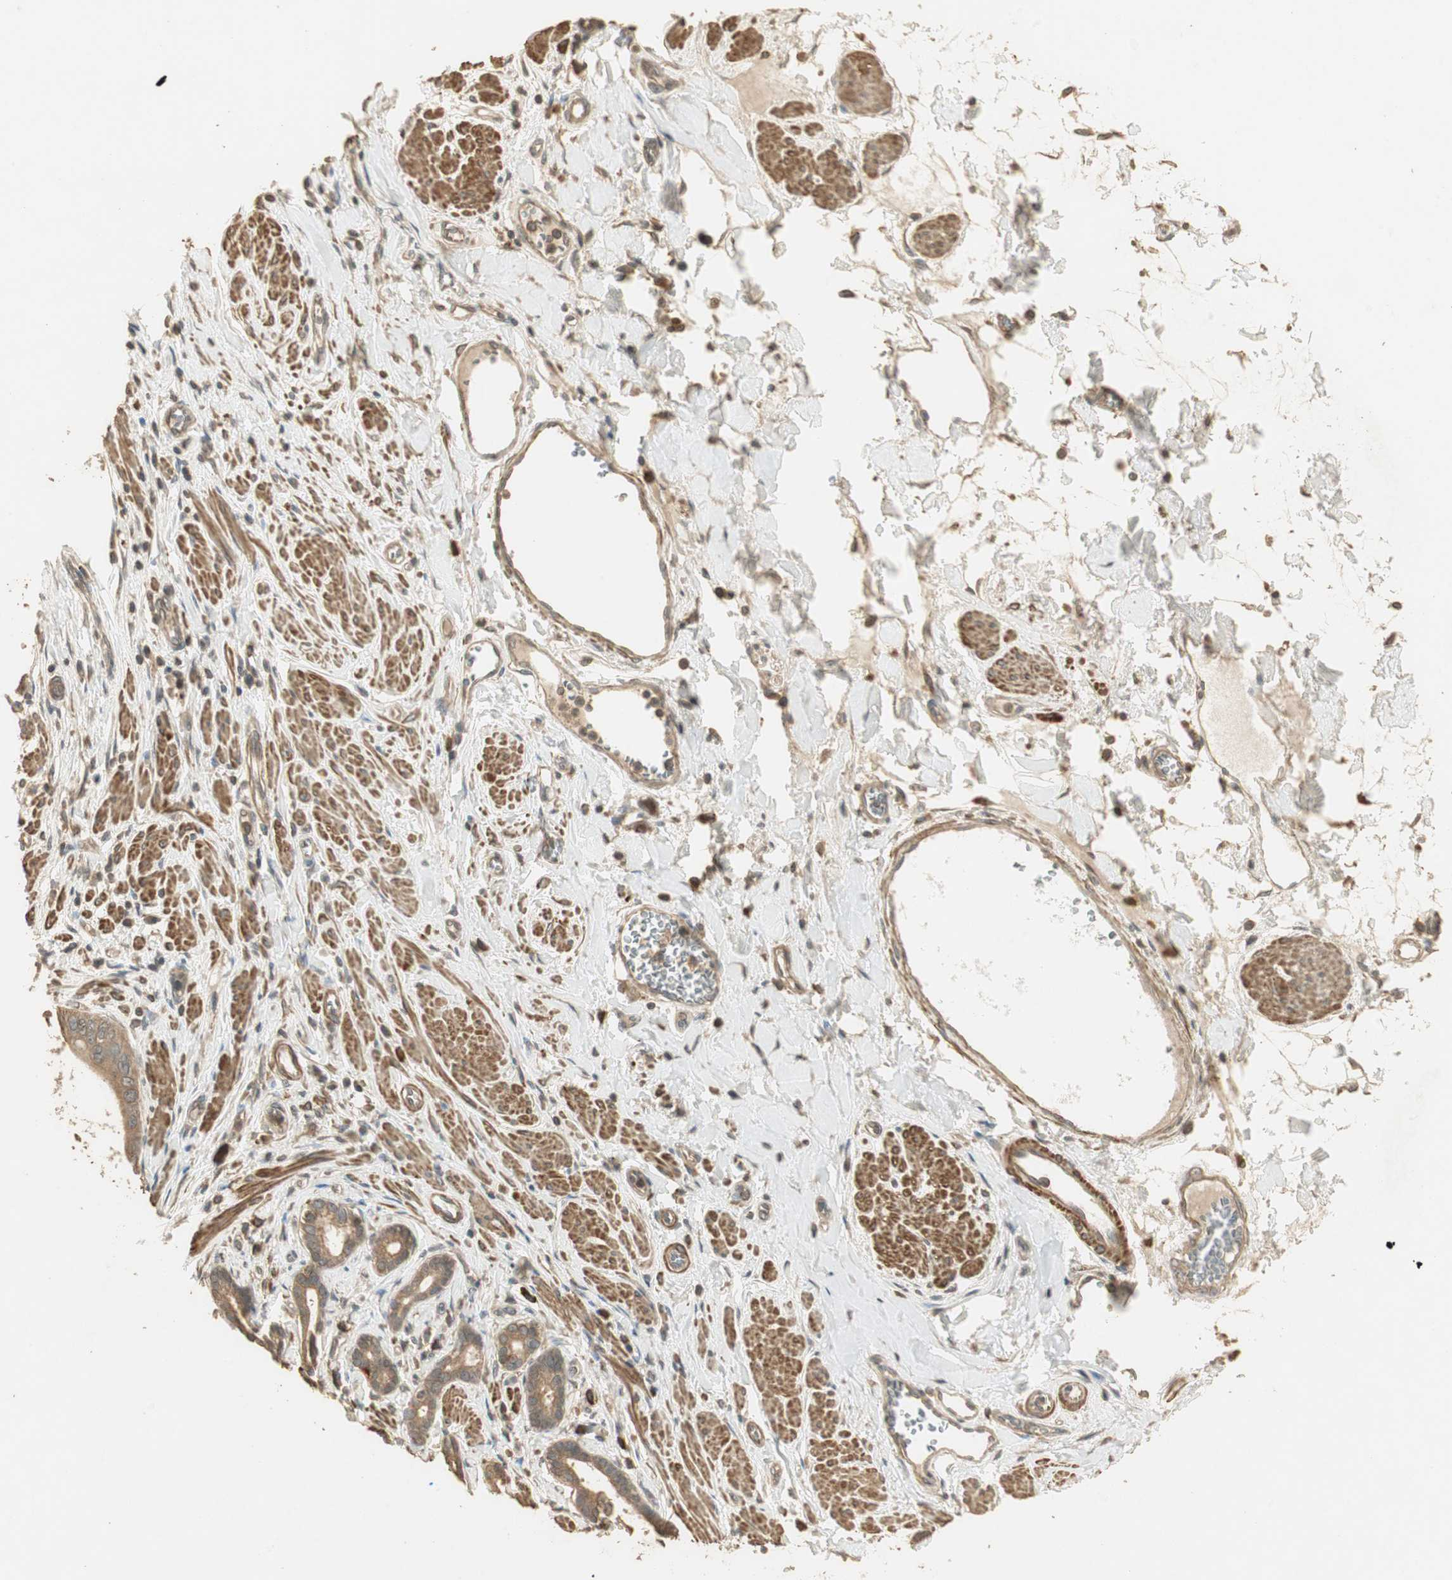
{"staining": {"intensity": "moderate", "quantity": "25%-75%", "location": "cytoplasmic/membranous"}, "tissue": "pancreatic cancer", "cell_type": "Tumor cells", "image_type": "cancer", "snomed": [{"axis": "morphology", "description": "Normal tissue, NOS"}, {"axis": "topography", "description": "Lymph node"}], "caption": "Protein analysis of pancreatic cancer tissue shows moderate cytoplasmic/membranous staining in approximately 25%-75% of tumor cells.", "gene": "USP2", "patient": {"sex": "male", "age": 50}}